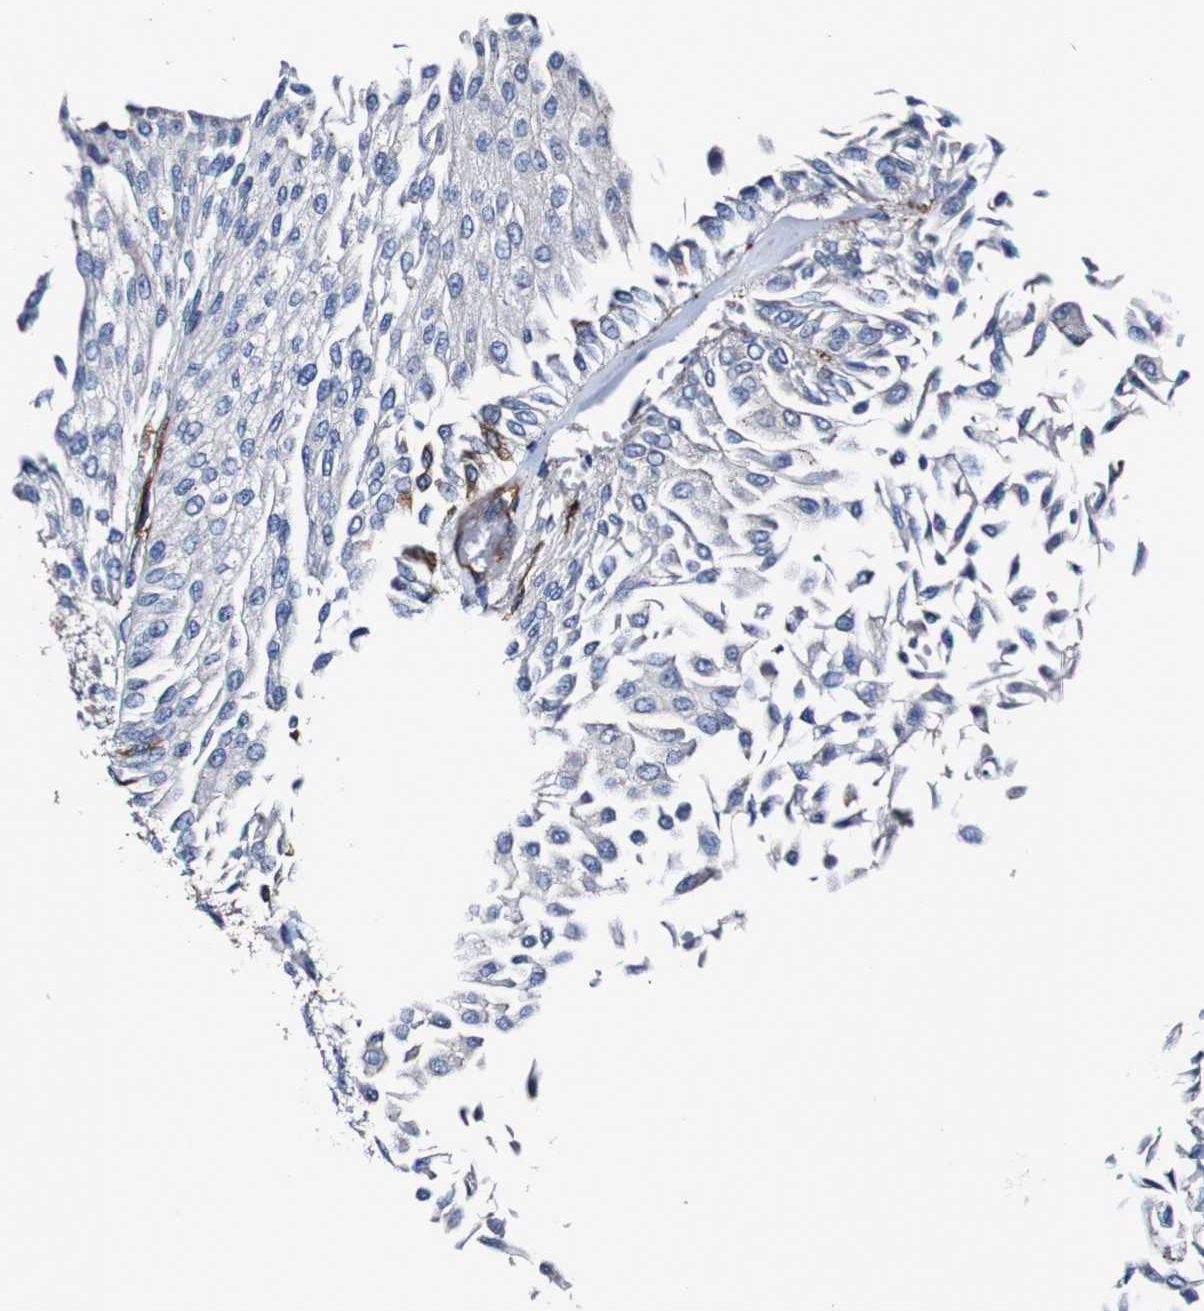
{"staining": {"intensity": "moderate", "quantity": "25%-75%", "location": "cytoplasmic/membranous"}, "tissue": "urothelial cancer", "cell_type": "Tumor cells", "image_type": "cancer", "snomed": [{"axis": "morphology", "description": "Urothelial carcinoma, Low grade"}, {"axis": "topography", "description": "Urinary bladder"}], "caption": "Urothelial cancer stained for a protein (brown) shows moderate cytoplasmic/membranous positive staining in approximately 25%-75% of tumor cells.", "gene": "CSF1R", "patient": {"sex": "male", "age": 67}}